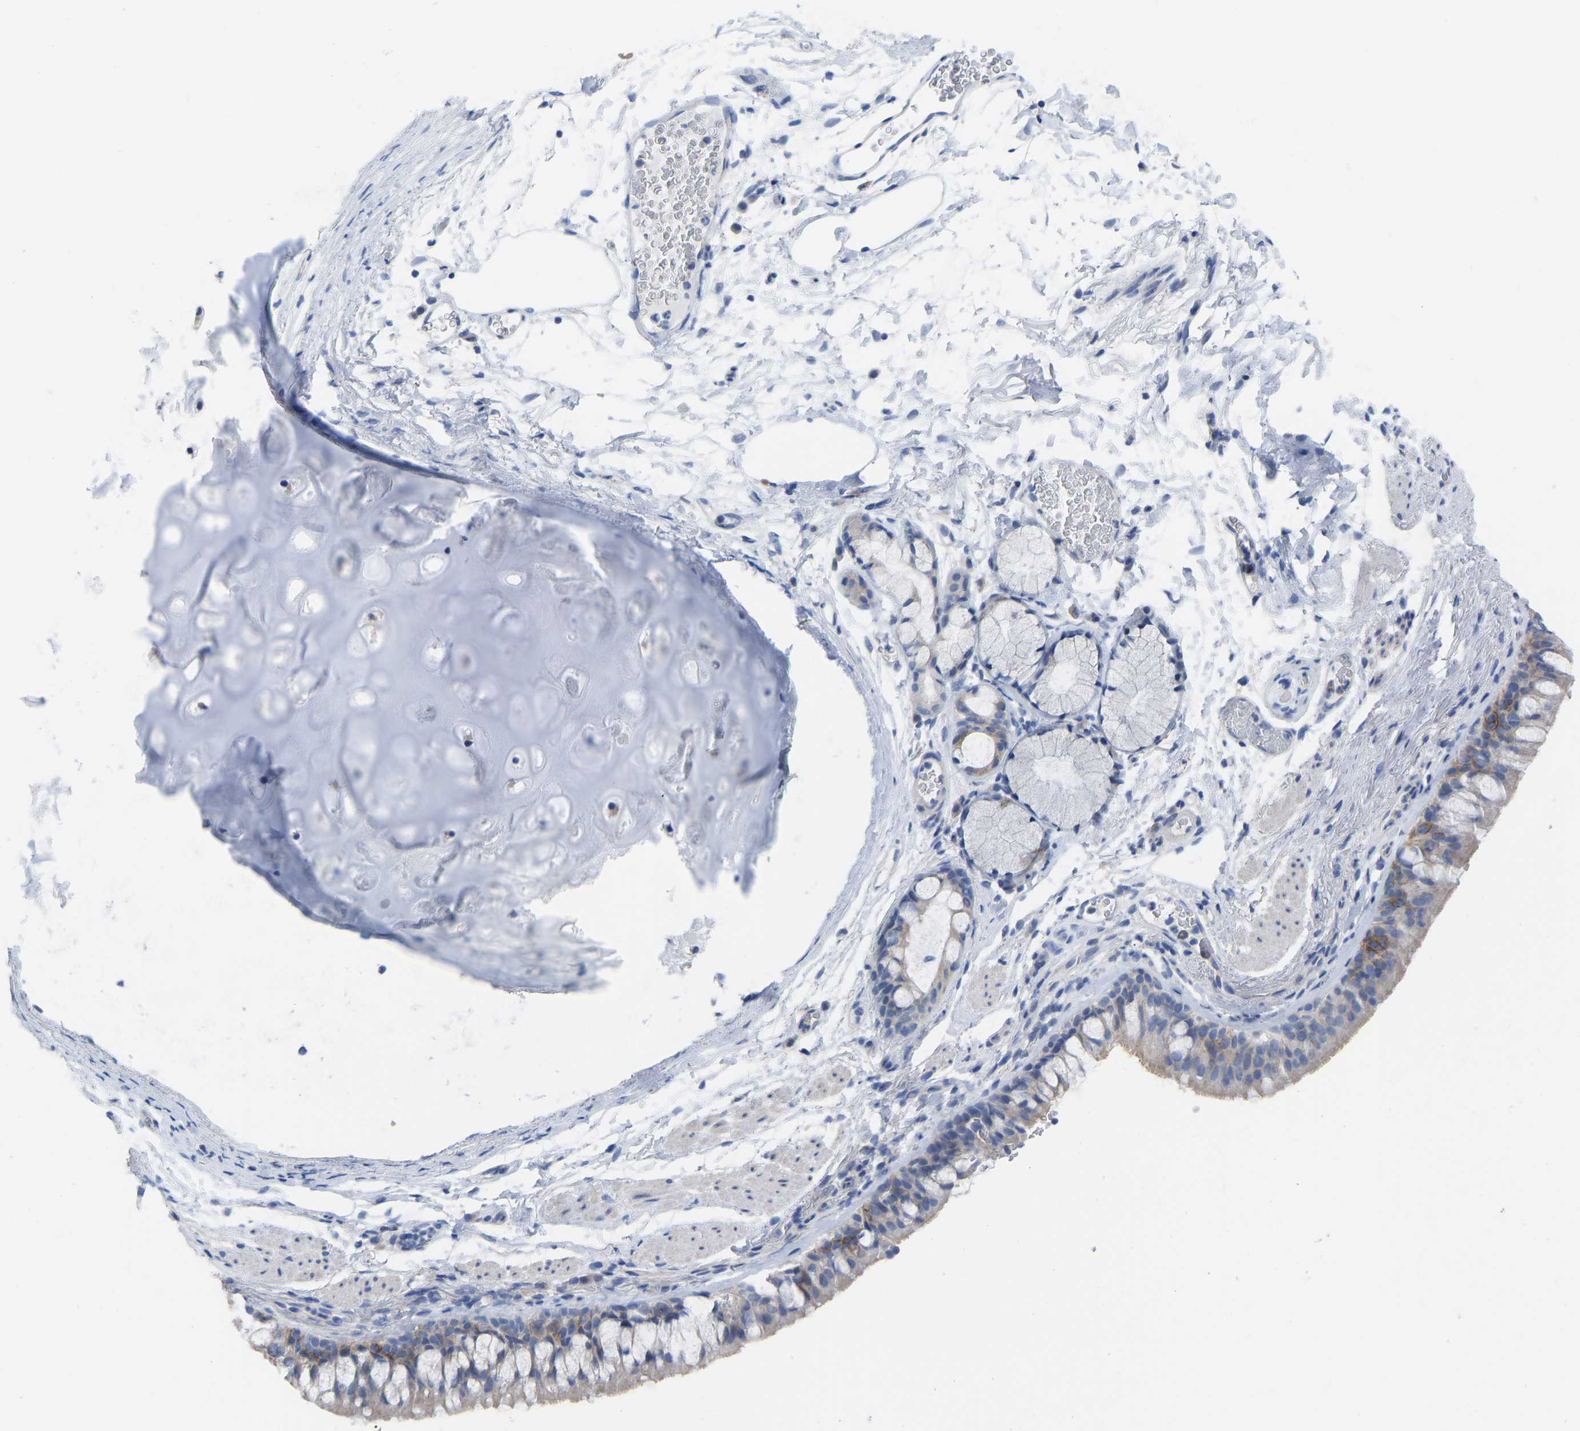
{"staining": {"intensity": "moderate", "quantity": "<25%", "location": "cytoplasmic/membranous"}, "tissue": "bronchus", "cell_type": "Respiratory epithelial cells", "image_type": "normal", "snomed": [{"axis": "morphology", "description": "Normal tissue, NOS"}, {"axis": "topography", "description": "Cartilage tissue"}, {"axis": "topography", "description": "Bronchus"}], "caption": "High-magnification brightfield microscopy of unremarkable bronchus stained with DAB (brown) and counterstained with hematoxylin (blue). respiratory epithelial cells exhibit moderate cytoplasmic/membranous positivity is present in about<25% of cells. Immunohistochemistry stains the protein of interest in brown and the nuclei are stained blue.", "gene": "OLIG2", "patient": {"sex": "female", "age": 53}}